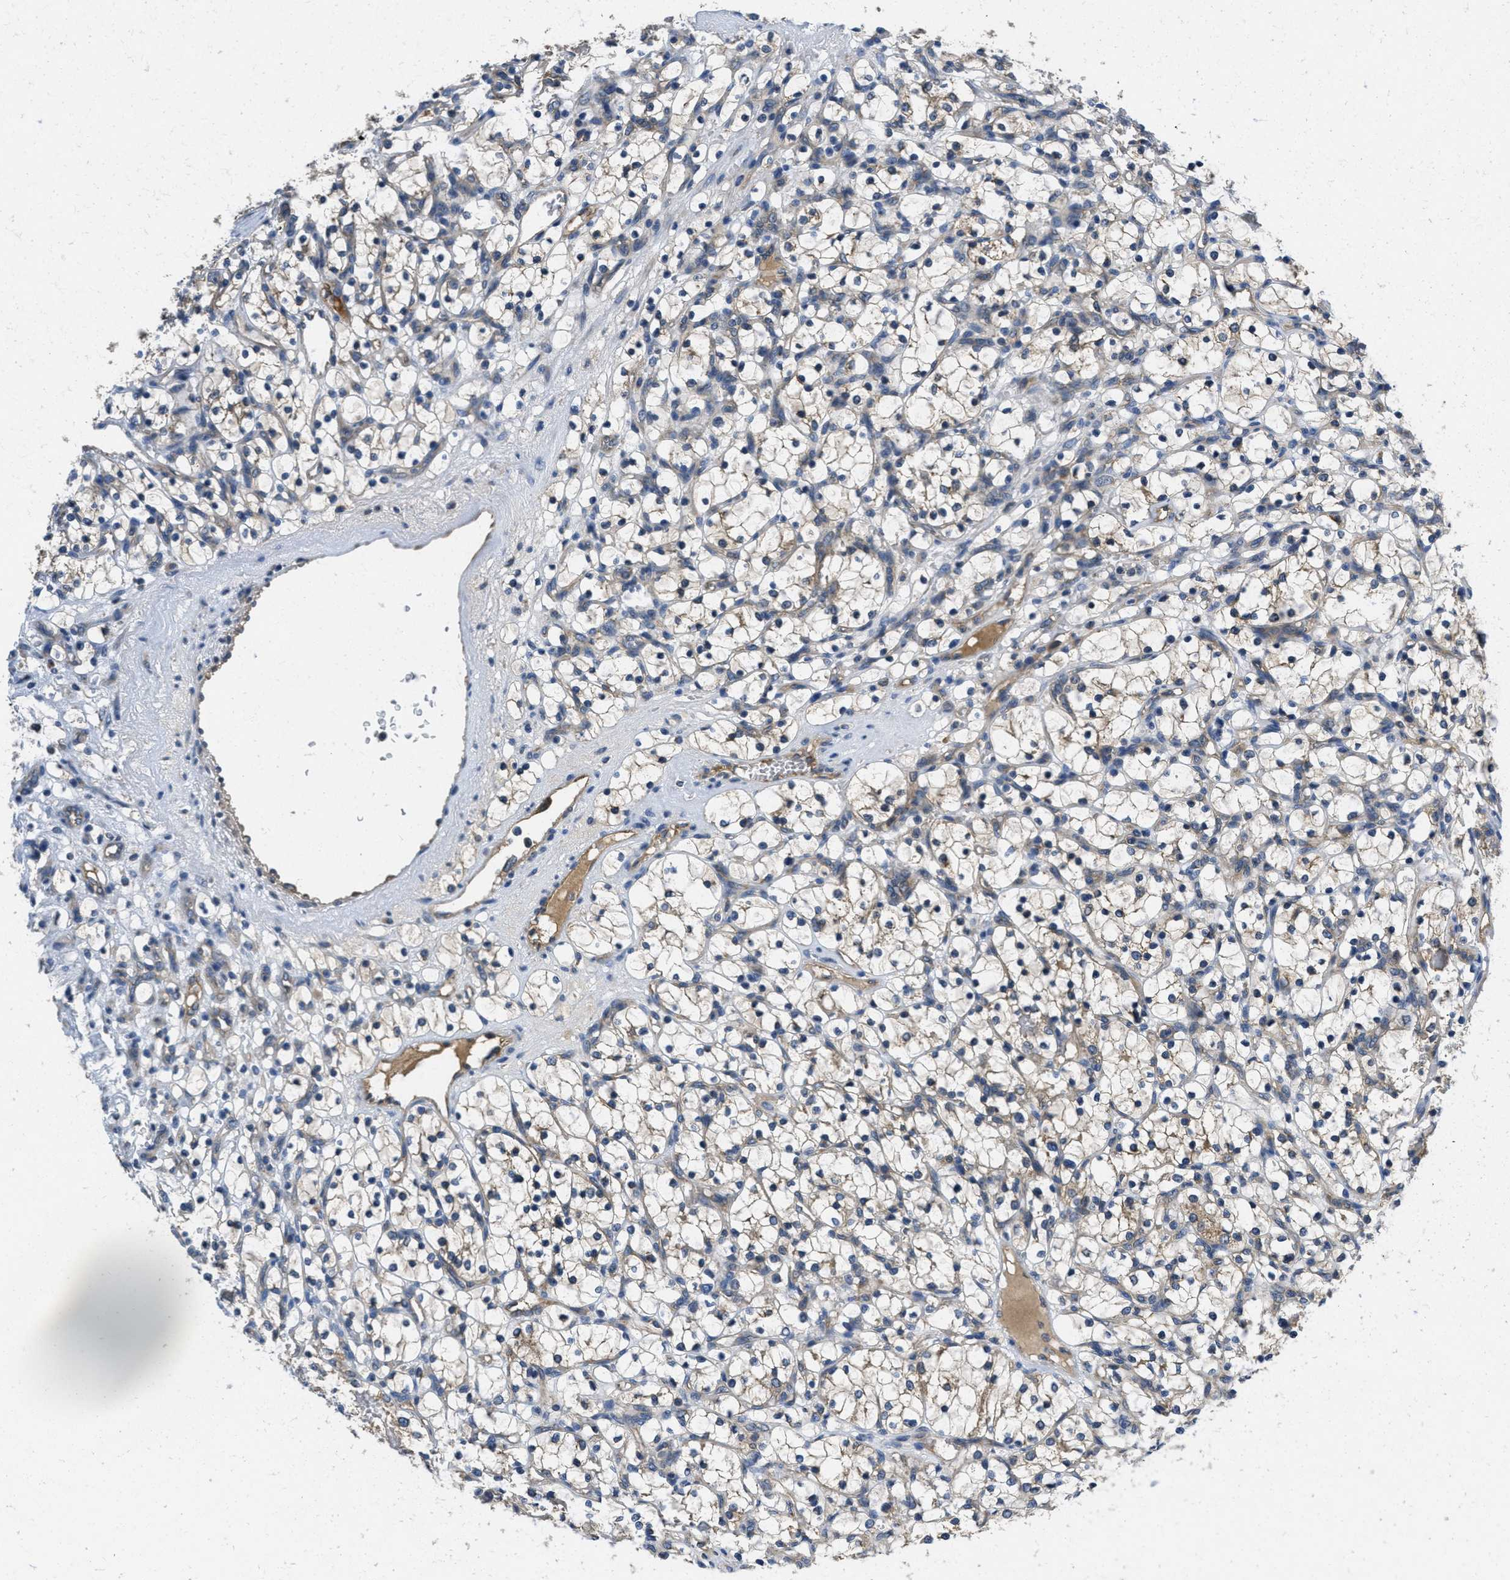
{"staining": {"intensity": "weak", "quantity": "25%-75%", "location": "cytoplasmic/membranous"}, "tissue": "renal cancer", "cell_type": "Tumor cells", "image_type": "cancer", "snomed": [{"axis": "morphology", "description": "Adenocarcinoma, NOS"}, {"axis": "topography", "description": "Kidney"}], "caption": "Renal cancer (adenocarcinoma) stained with a protein marker demonstrates weak staining in tumor cells.", "gene": "GALK1", "patient": {"sex": "female", "age": 69}}